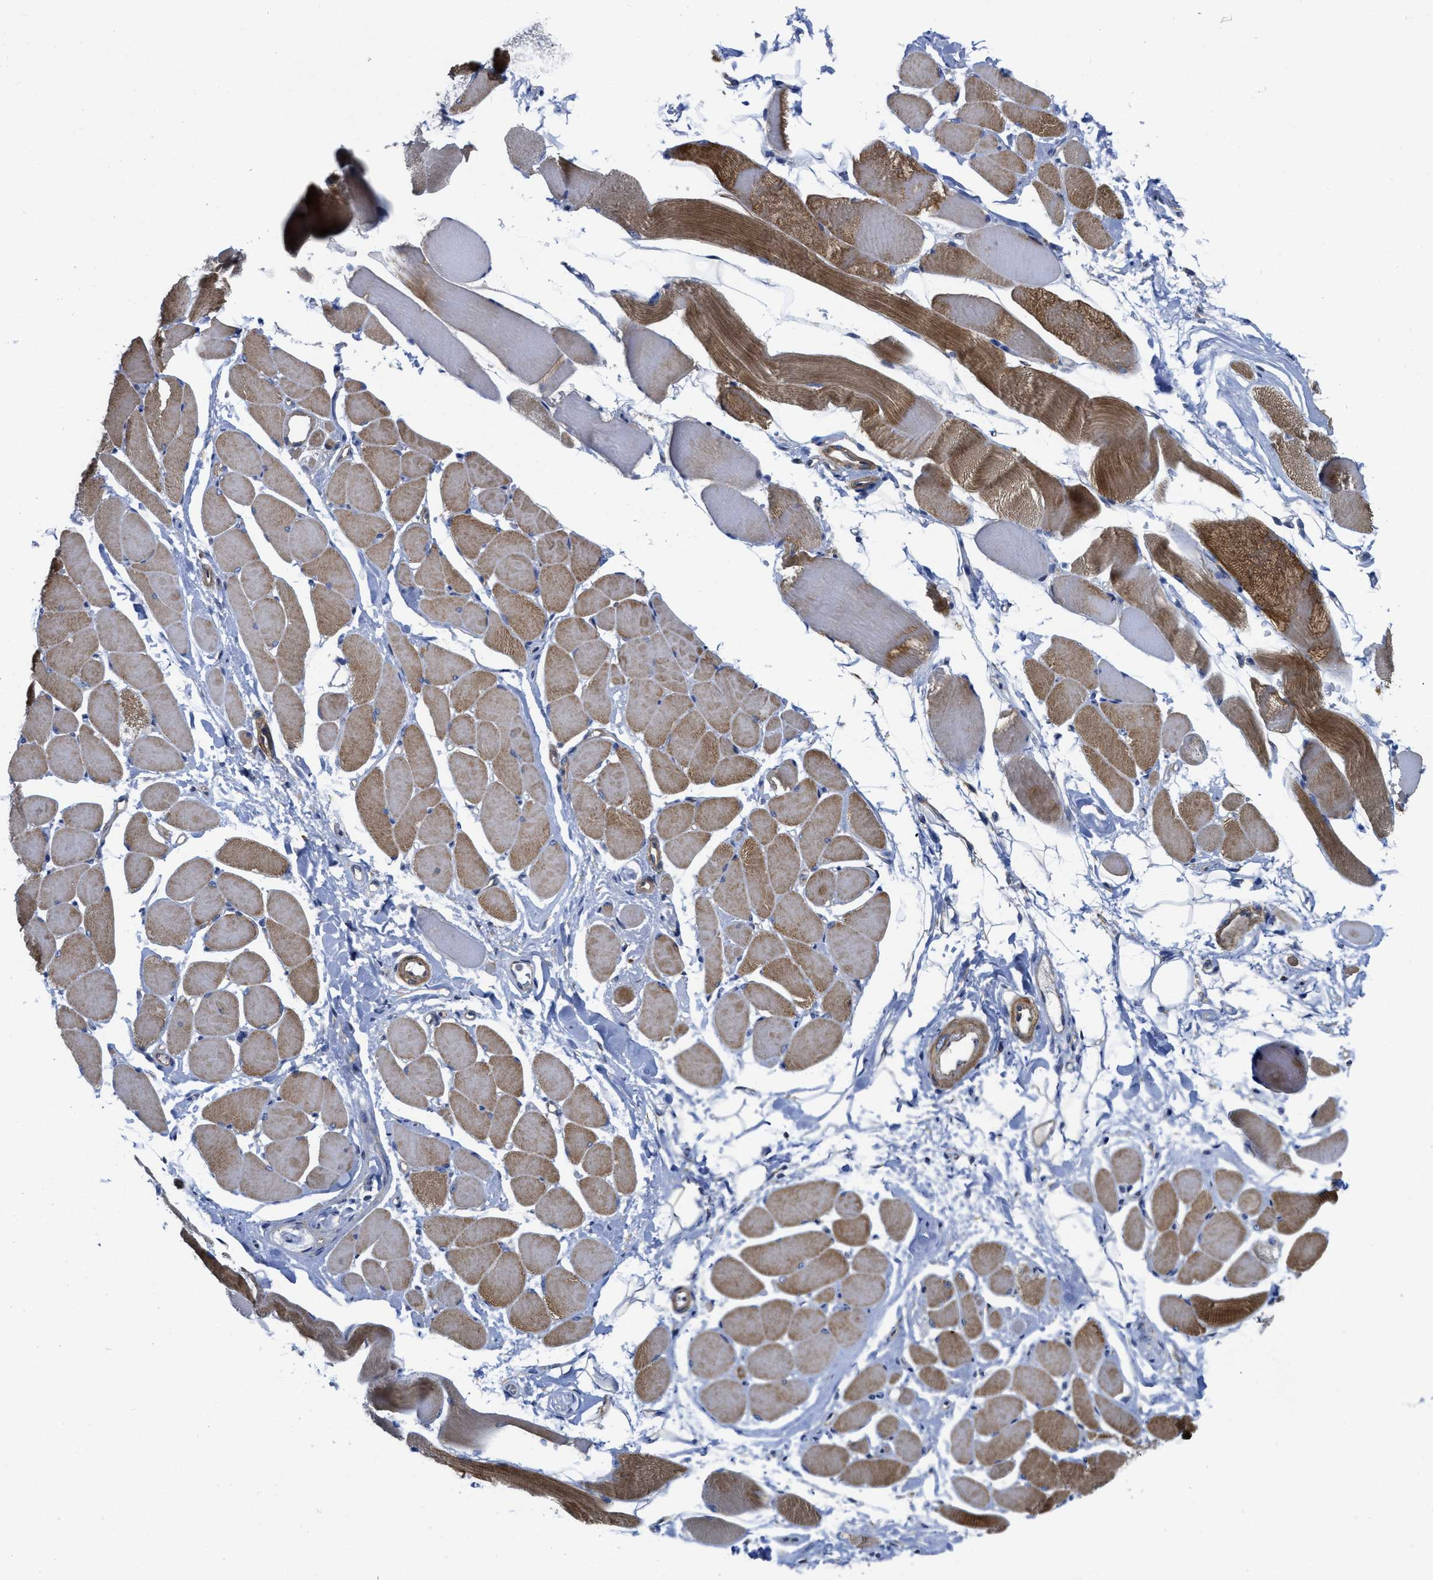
{"staining": {"intensity": "moderate", "quantity": ">75%", "location": "cytoplasmic/membranous"}, "tissue": "skeletal muscle", "cell_type": "Myocytes", "image_type": "normal", "snomed": [{"axis": "morphology", "description": "Normal tissue, NOS"}, {"axis": "topography", "description": "Skeletal muscle"}, {"axis": "topography", "description": "Peripheral nerve tissue"}], "caption": "This image demonstrates immunohistochemistry staining of normal human skeletal muscle, with medium moderate cytoplasmic/membranous positivity in about >75% of myocytes.", "gene": "ARHGEF26", "patient": {"sex": "female", "age": 84}}